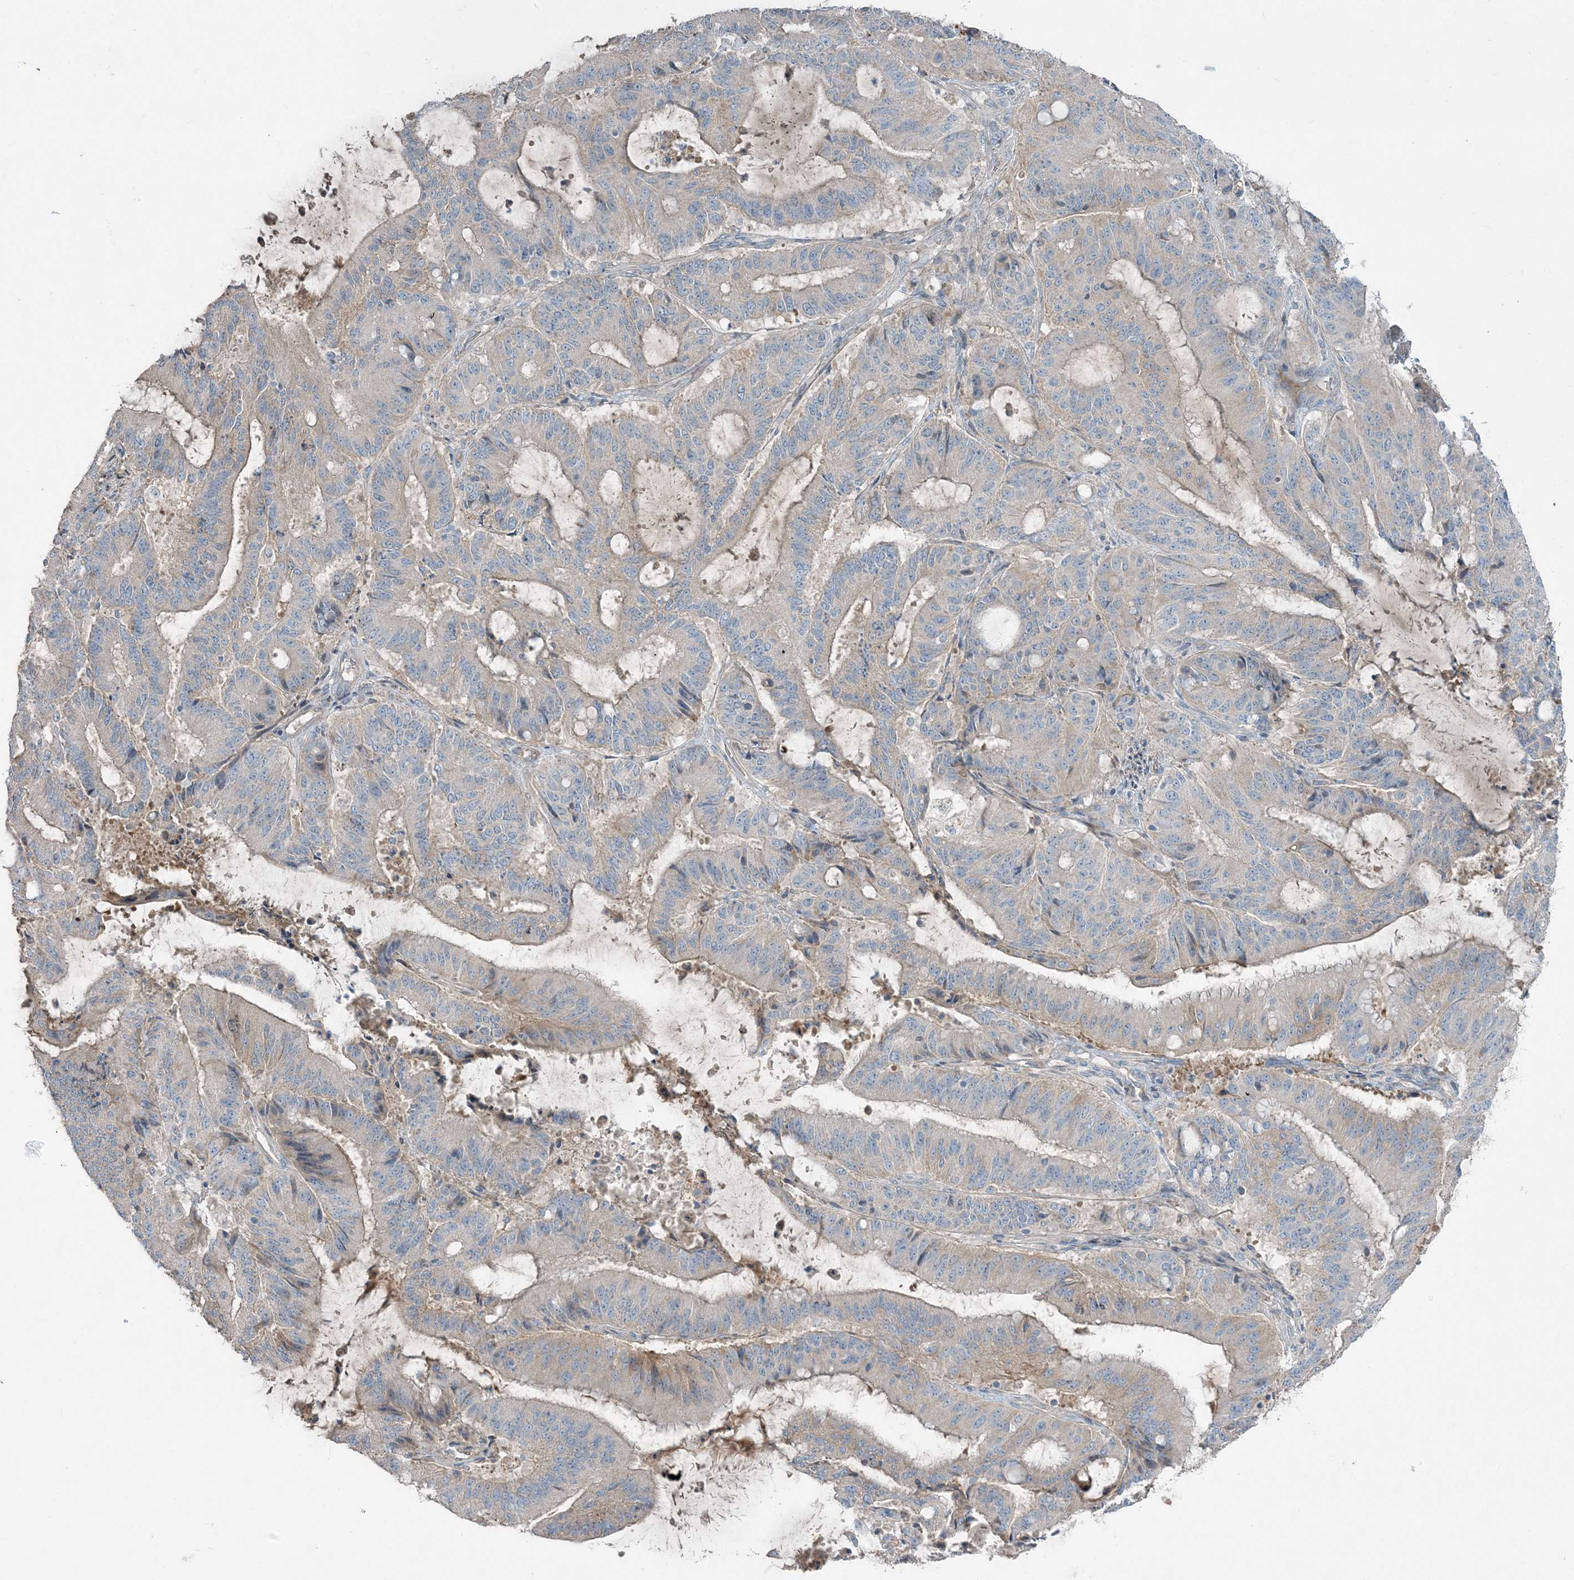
{"staining": {"intensity": "negative", "quantity": "none", "location": "none"}, "tissue": "liver cancer", "cell_type": "Tumor cells", "image_type": "cancer", "snomed": [{"axis": "morphology", "description": "Normal tissue, NOS"}, {"axis": "morphology", "description": "Cholangiocarcinoma"}, {"axis": "topography", "description": "Liver"}, {"axis": "topography", "description": "Peripheral nerve tissue"}], "caption": "Histopathology image shows no protein expression in tumor cells of cholangiocarcinoma (liver) tissue.", "gene": "SLC4A10", "patient": {"sex": "female", "age": 73}}